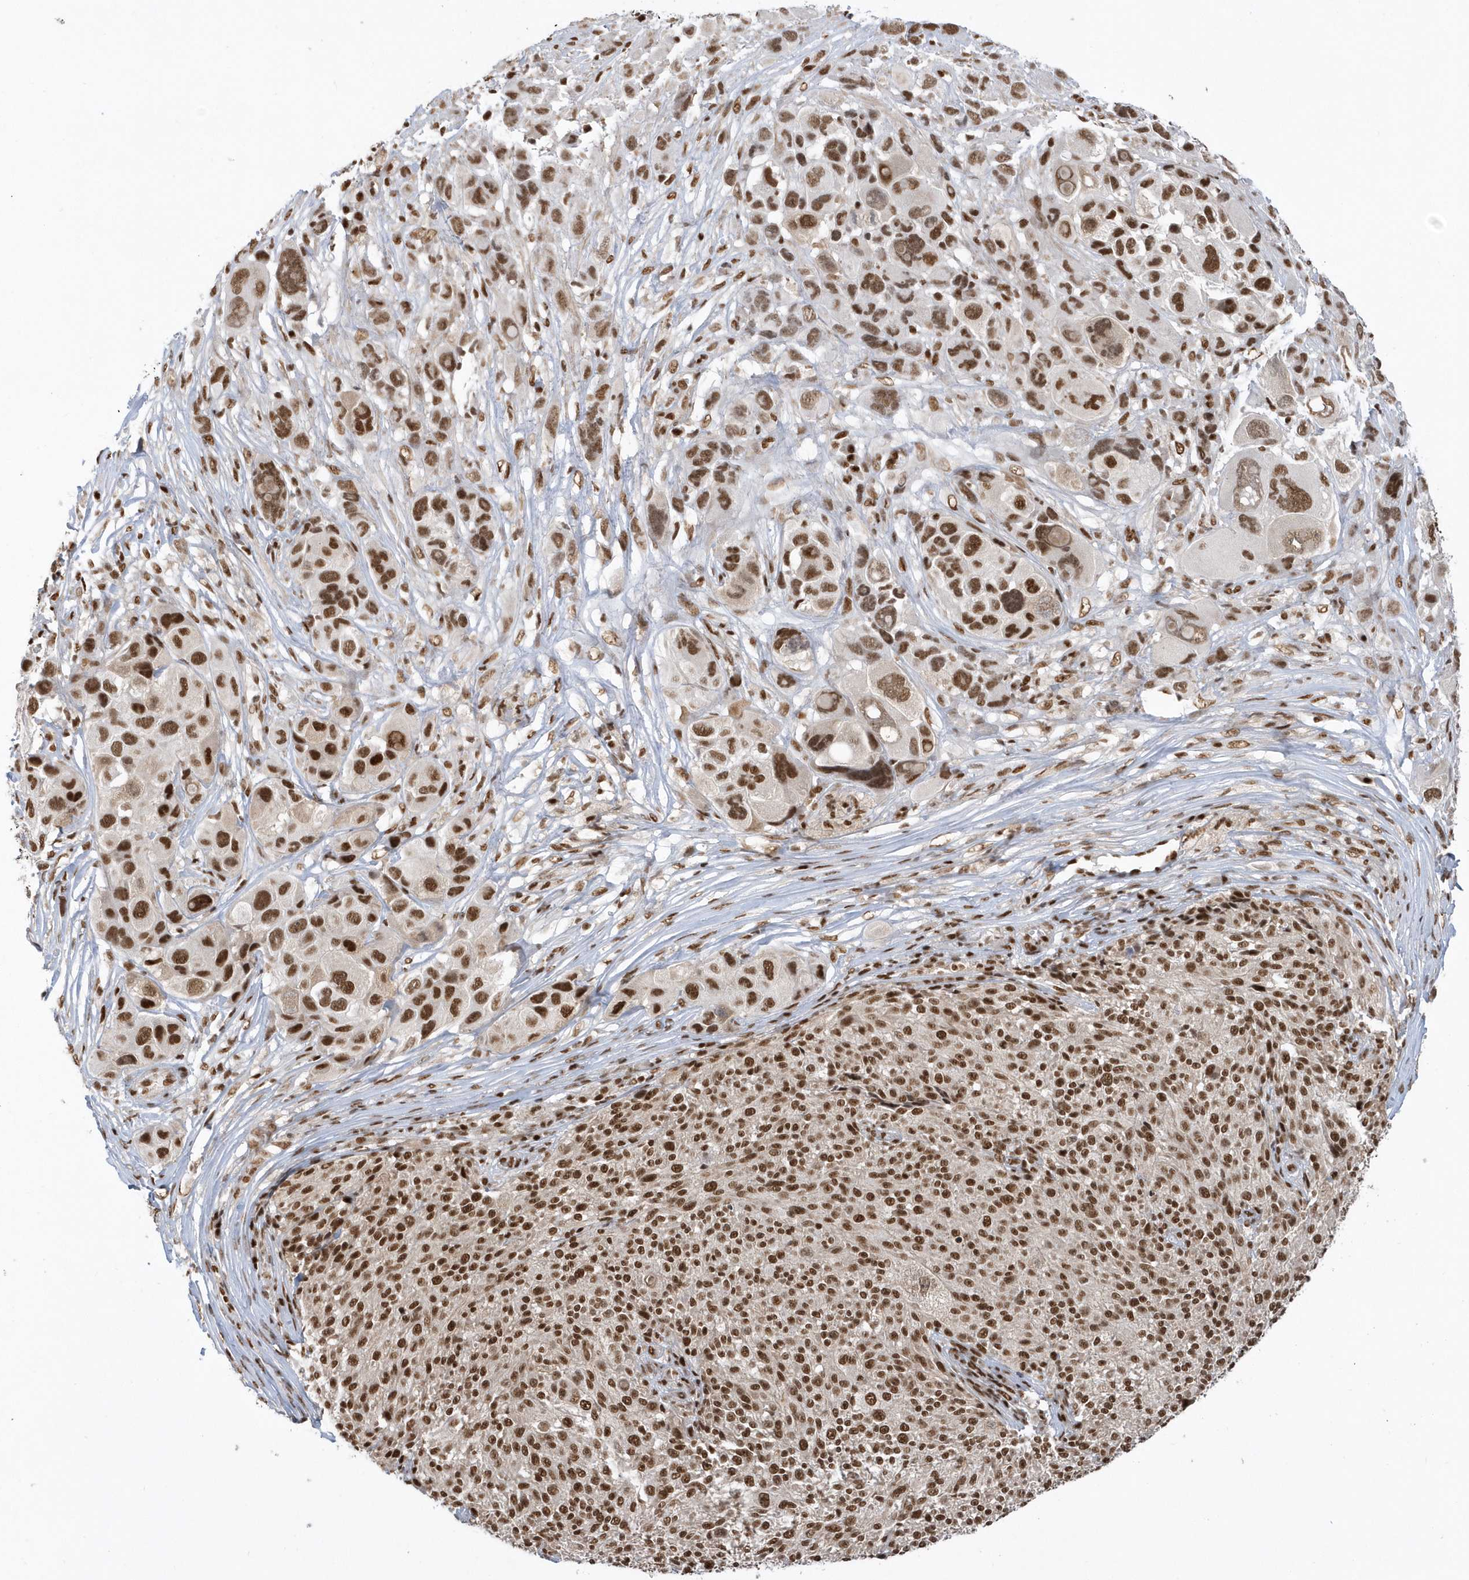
{"staining": {"intensity": "moderate", "quantity": ">75%", "location": "nuclear"}, "tissue": "melanoma", "cell_type": "Tumor cells", "image_type": "cancer", "snomed": [{"axis": "morphology", "description": "Malignant melanoma, NOS"}, {"axis": "topography", "description": "Skin of trunk"}], "caption": "Immunohistochemistry (DAB) staining of human malignant melanoma exhibits moderate nuclear protein expression in about >75% of tumor cells.", "gene": "SEPHS1", "patient": {"sex": "male", "age": 71}}